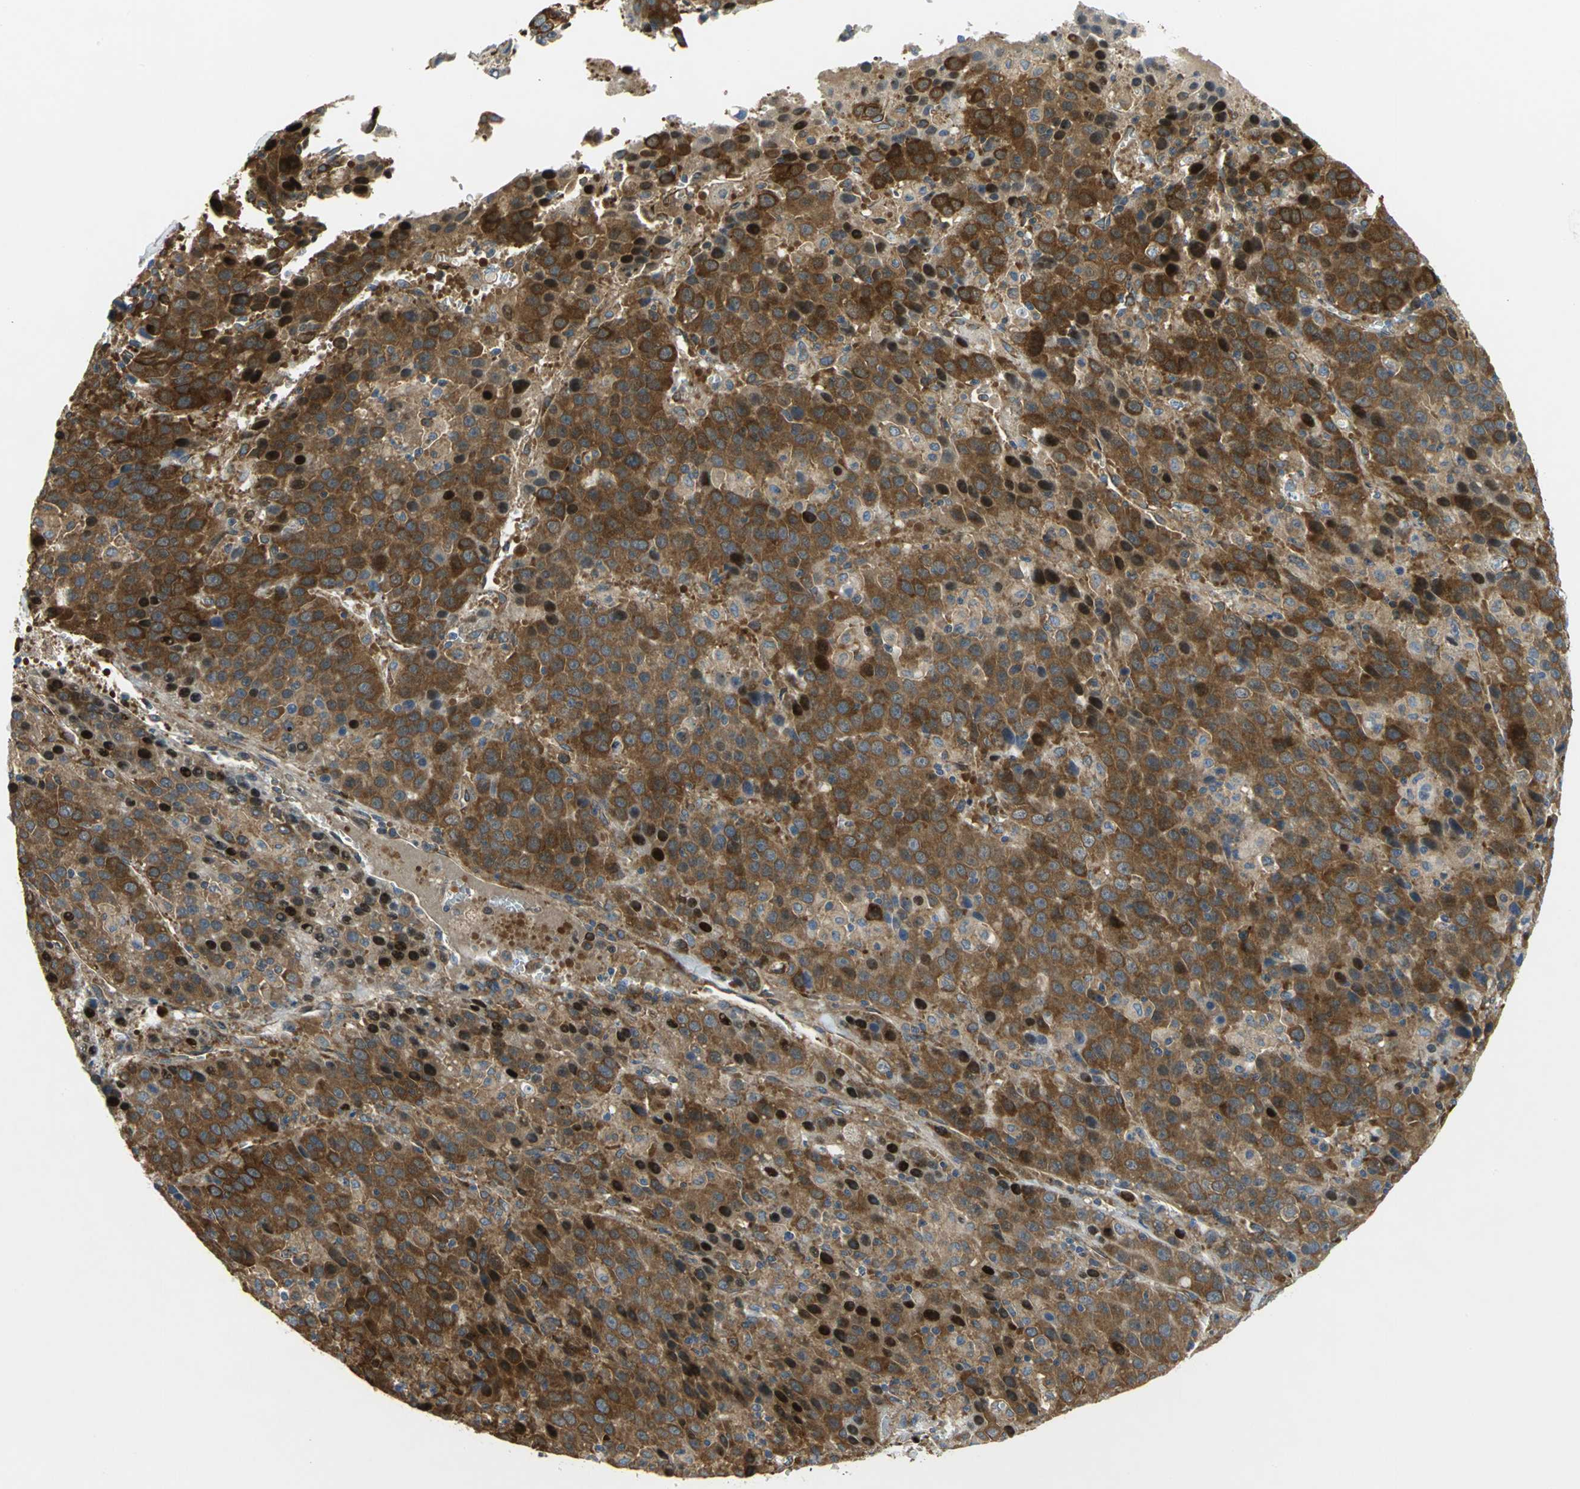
{"staining": {"intensity": "strong", "quantity": ">75%", "location": "cytoplasmic/membranous,nuclear"}, "tissue": "liver cancer", "cell_type": "Tumor cells", "image_type": "cancer", "snomed": [{"axis": "morphology", "description": "Carcinoma, Hepatocellular, NOS"}, {"axis": "topography", "description": "Liver"}], "caption": "Liver cancer was stained to show a protein in brown. There is high levels of strong cytoplasmic/membranous and nuclear staining in approximately >75% of tumor cells.", "gene": "YBX1", "patient": {"sex": "female", "age": 53}}